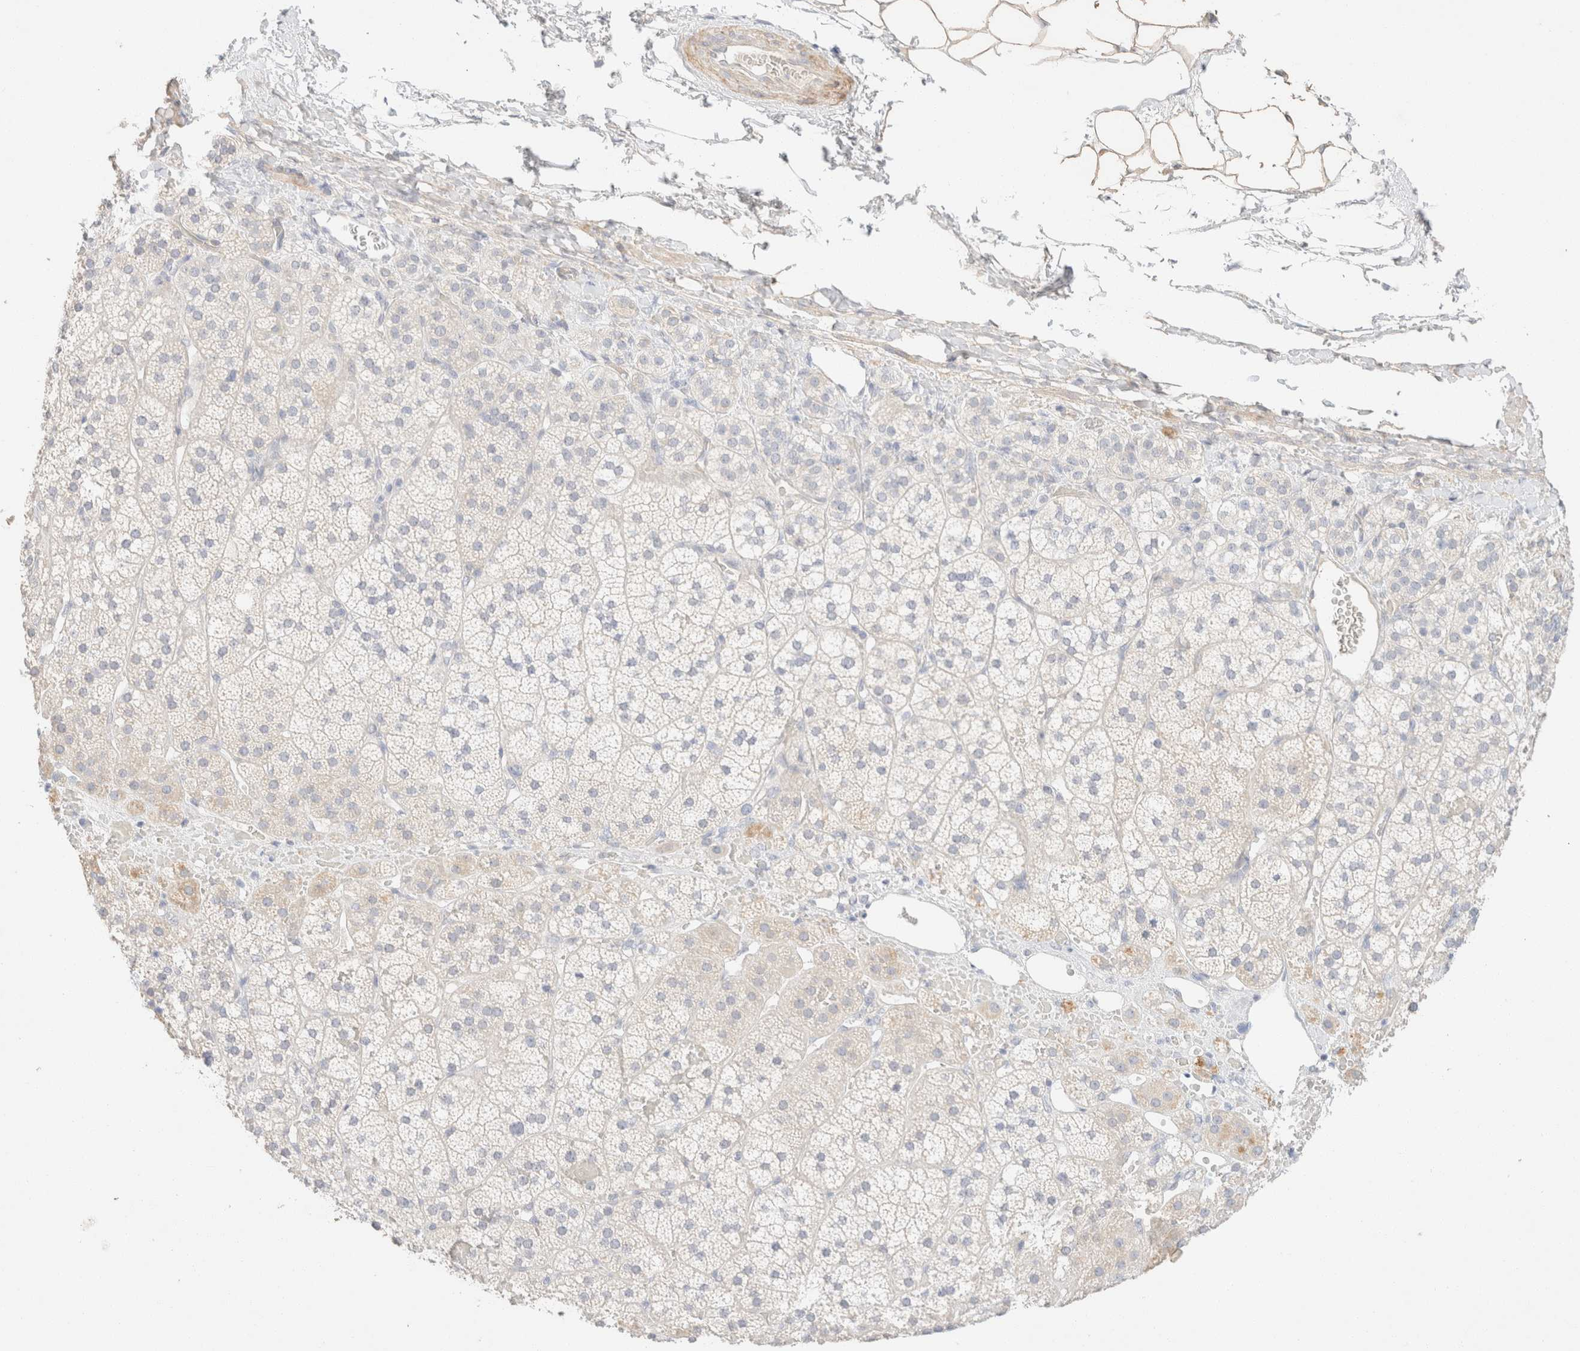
{"staining": {"intensity": "weak", "quantity": "<25%", "location": "cytoplasmic/membranous"}, "tissue": "adrenal gland", "cell_type": "Glandular cells", "image_type": "normal", "snomed": [{"axis": "morphology", "description": "Normal tissue, NOS"}, {"axis": "topography", "description": "Adrenal gland"}], "caption": "DAB immunohistochemical staining of normal human adrenal gland shows no significant expression in glandular cells. (DAB immunohistochemistry visualized using brightfield microscopy, high magnification).", "gene": "CSNK1E", "patient": {"sex": "female", "age": 44}}